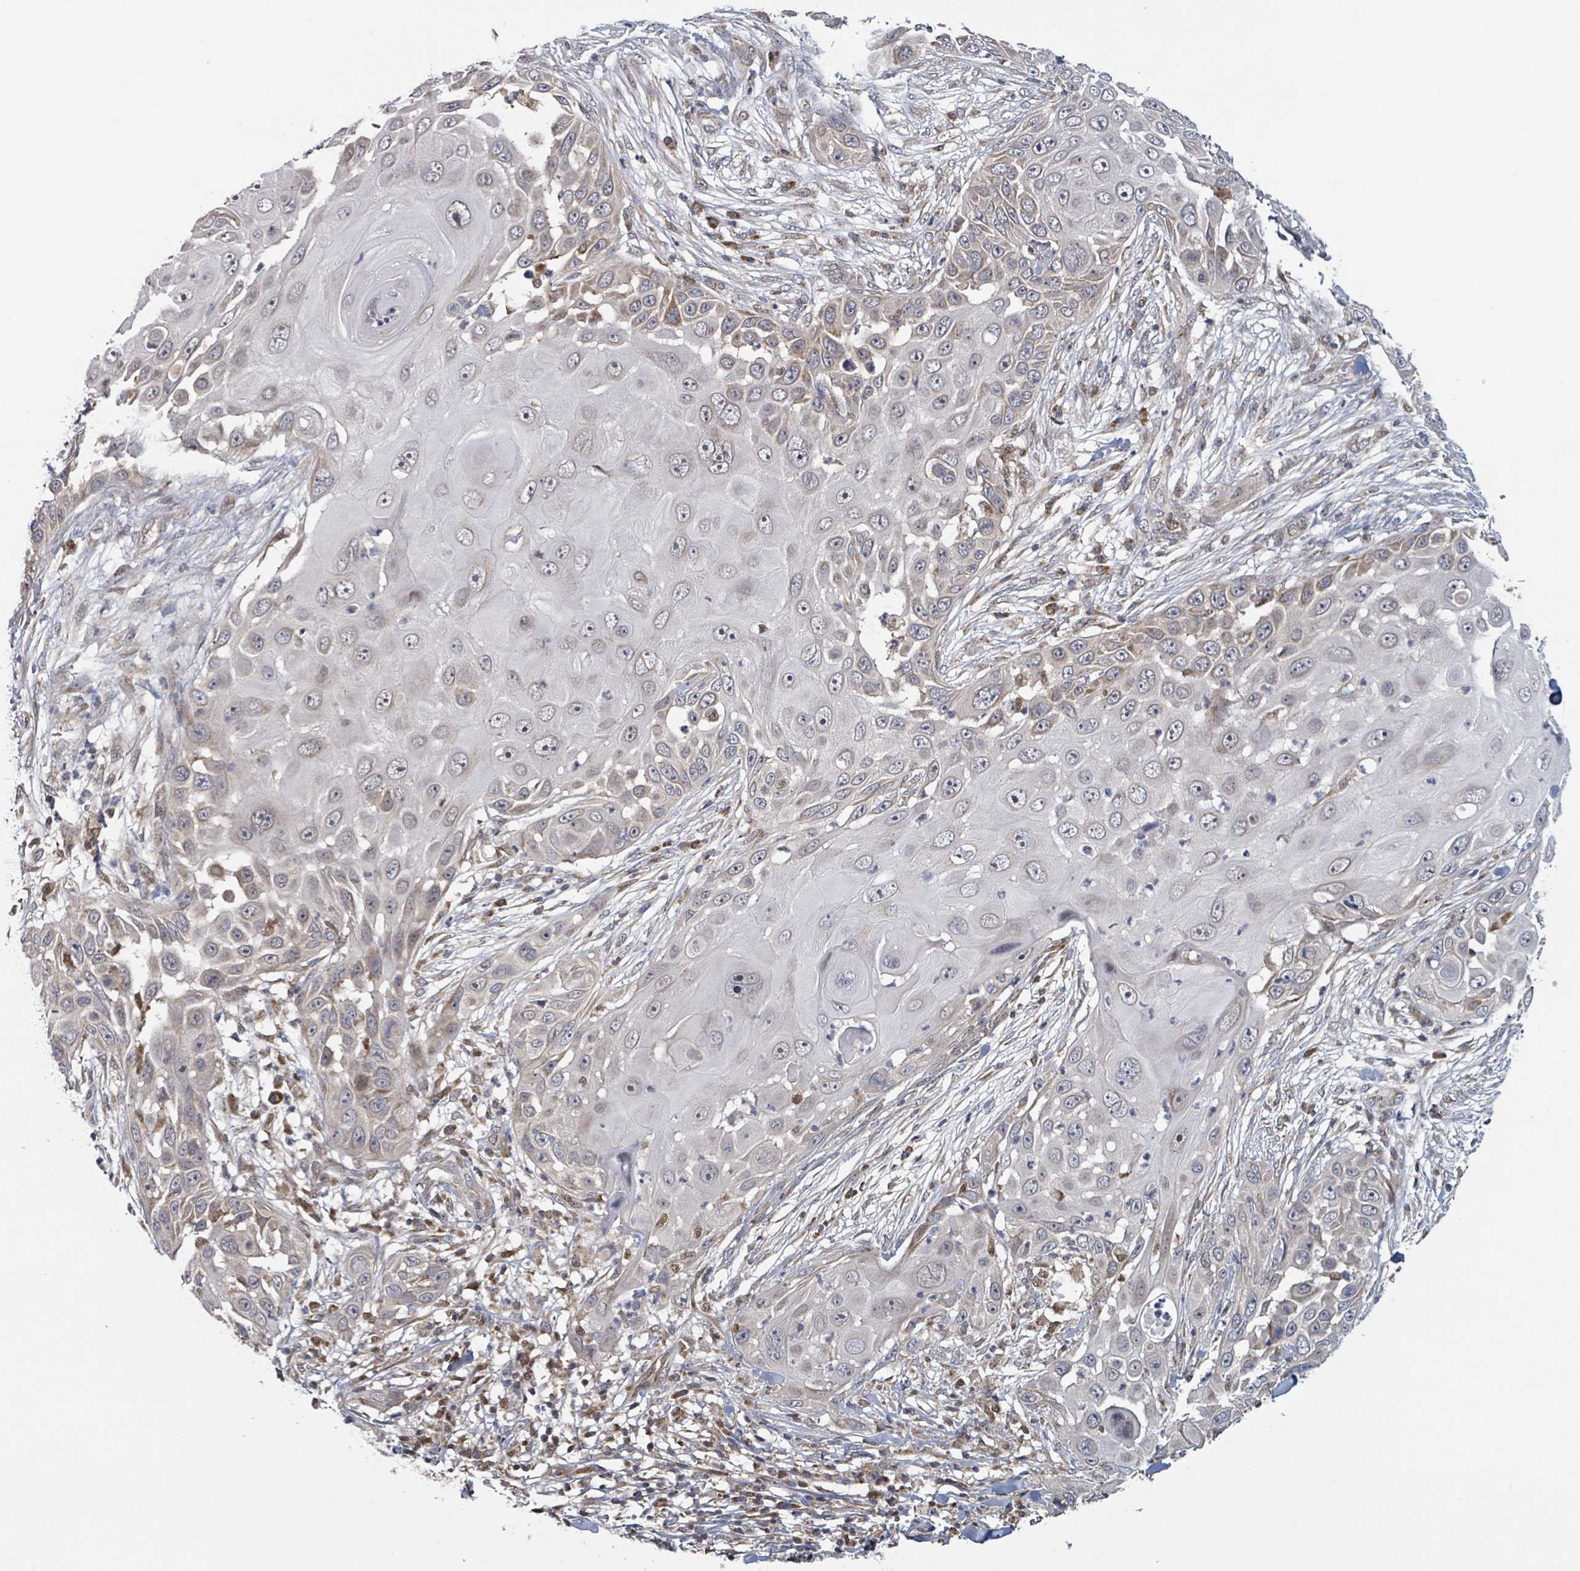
{"staining": {"intensity": "moderate", "quantity": "25%-75%", "location": "cytoplasmic/membranous"}, "tissue": "skin cancer", "cell_type": "Tumor cells", "image_type": "cancer", "snomed": [{"axis": "morphology", "description": "Squamous cell carcinoma, NOS"}, {"axis": "topography", "description": "Skin"}], "caption": "DAB immunohistochemical staining of skin cancer demonstrates moderate cytoplasmic/membranous protein staining in approximately 25%-75% of tumor cells. The staining was performed using DAB, with brown indicating positive protein expression. Nuclei are stained blue with hematoxylin.", "gene": "HIVEP1", "patient": {"sex": "female", "age": 44}}